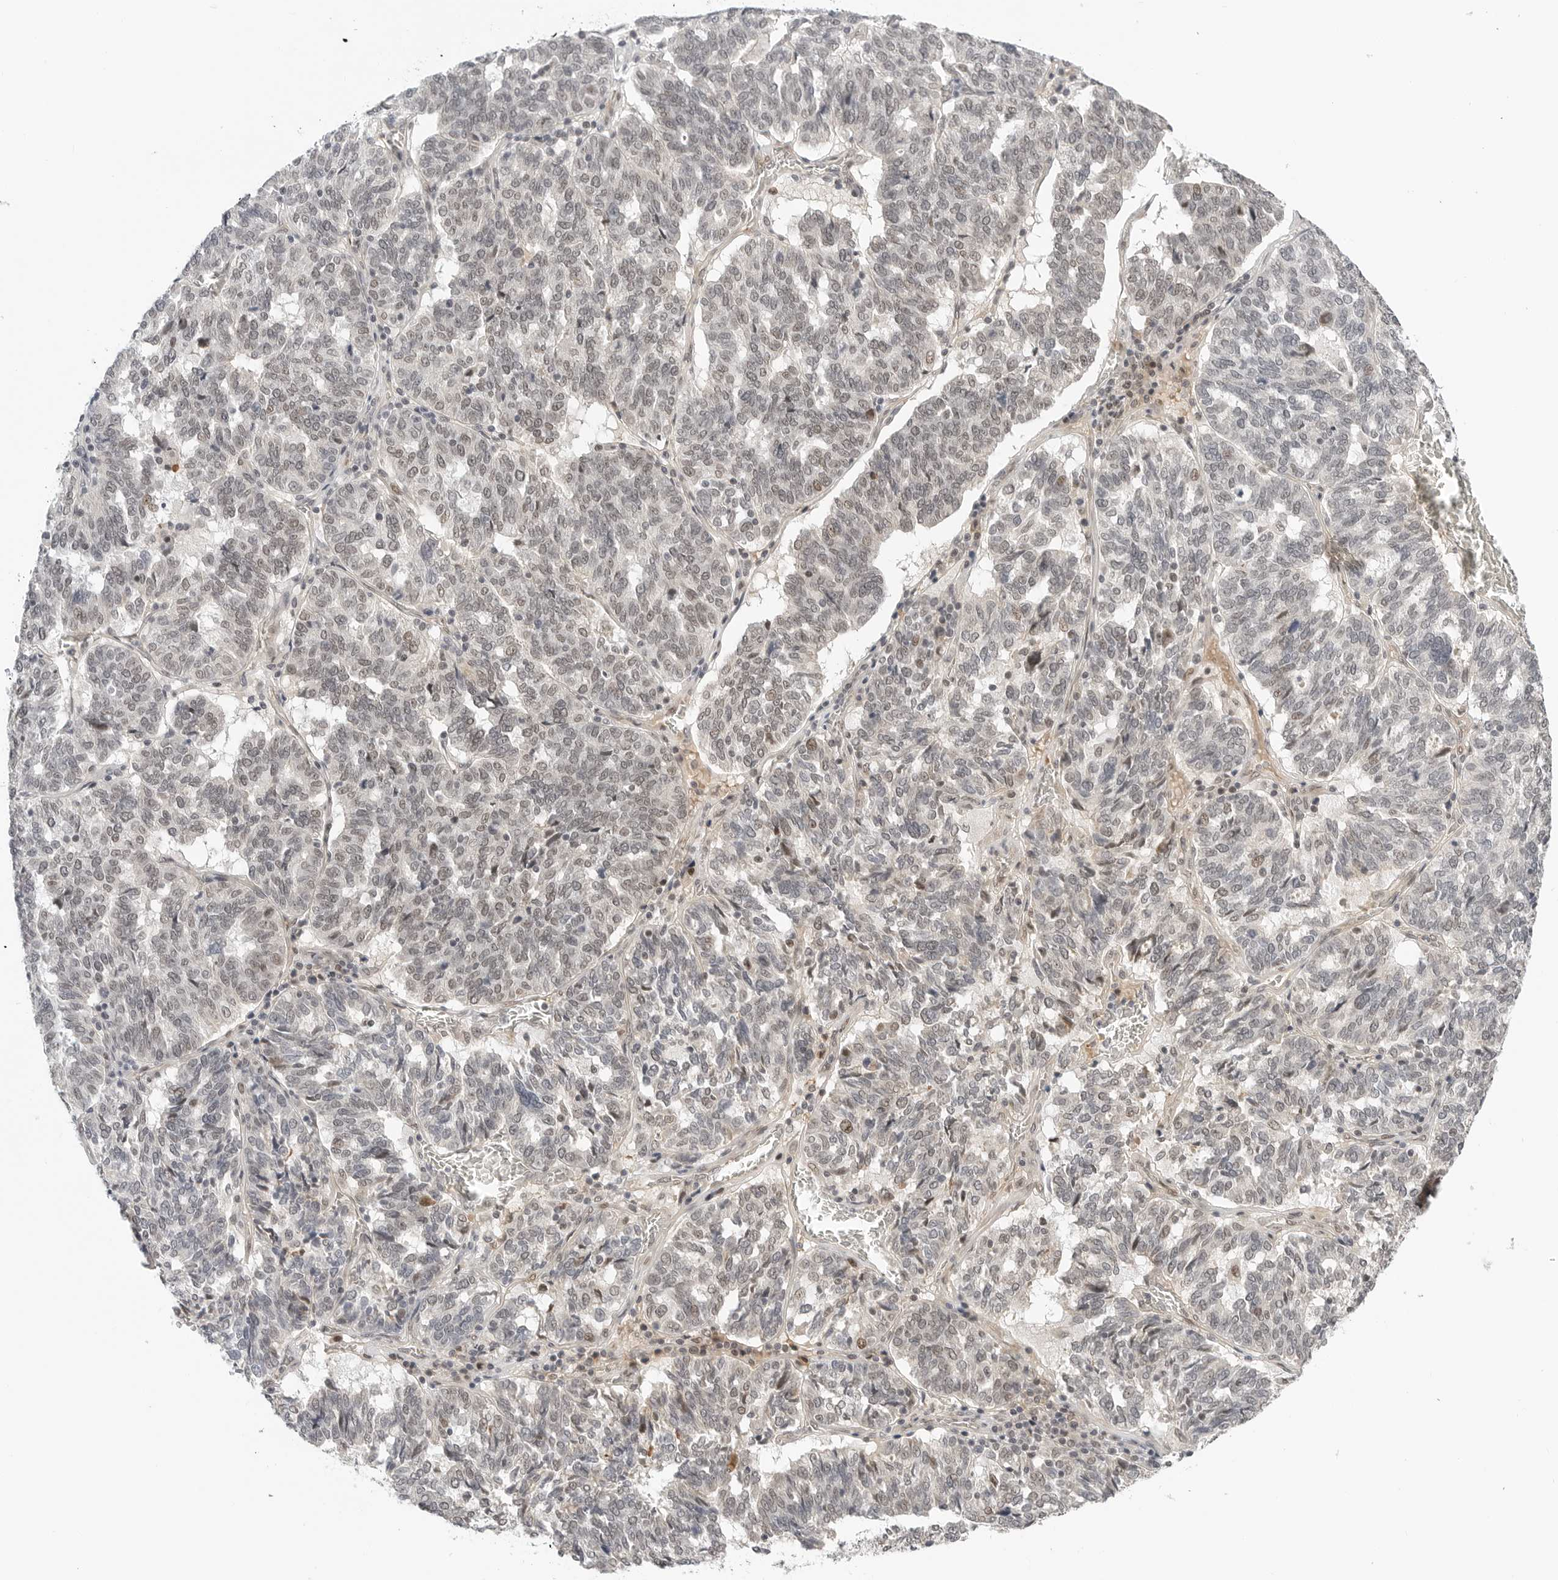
{"staining": {"intensity": "weak", "quantity": "25%-75%", "location": "nuclear"}, "tissue": "ovarian cancer", "cell_type": "Tumor cells", "image_type": "cancer", "snomed": [{"axis": "morphology", "description": "Cystadenocarcinoma, serous, NOS"}, {"axis": "topography", "description": "Ovary"}], "caption": "Ovarian serous cystadenocarcinoma was stained to show a protein in brown. There is low levels of weak nuclear expression in approximately 25%-75% of tumor cells. The staining was performed using DAB (3,3'-diaminobenzidine), with brown indicating positive protein expression. Nuclei are stained blue with hematoxylin.", "gene": "TSEN2", "patient": {"sex": "female", "age": 59}}